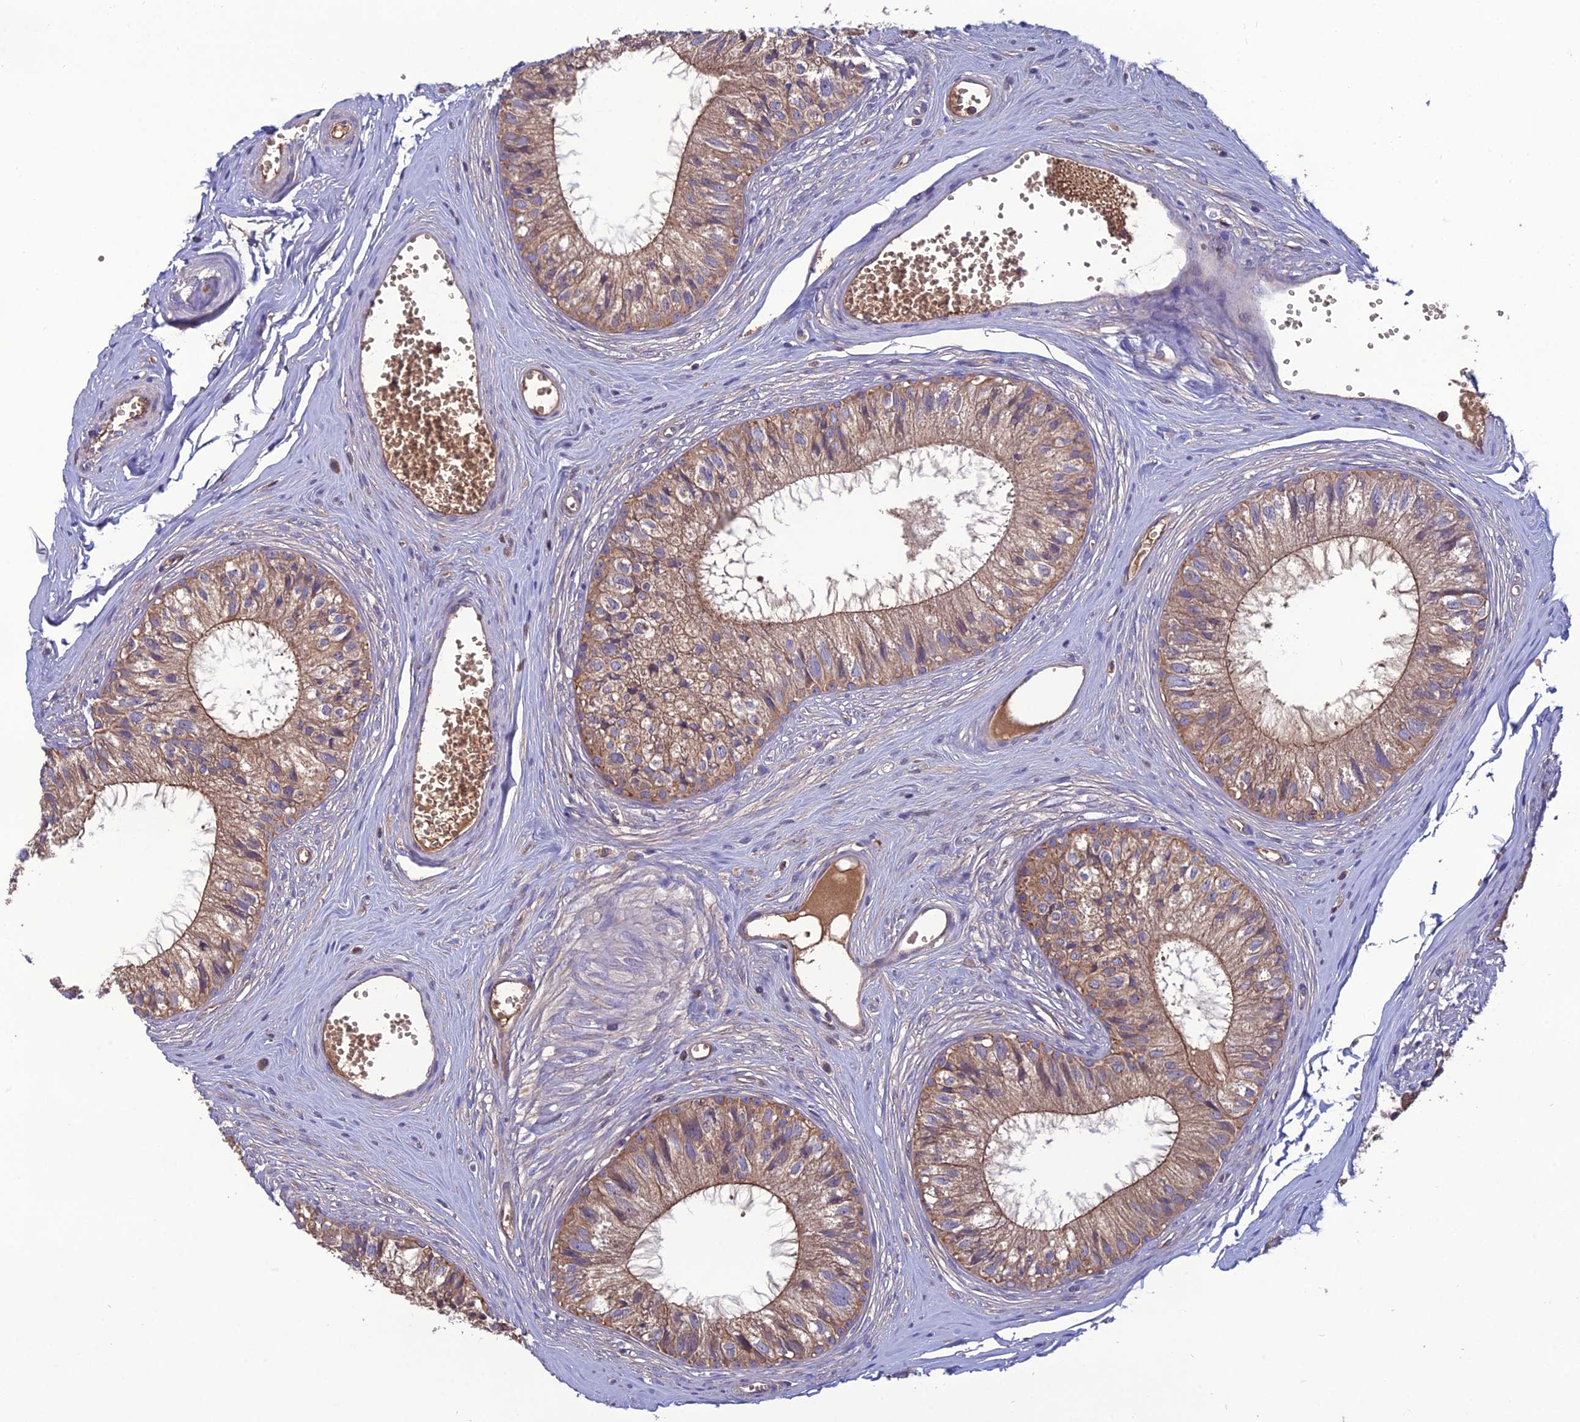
{"staining": {"intensity": "moderate", "quantity": ">75%", "location": "cytoplasmic/membranous"}, "tissue": "epididymis", "cell_type": "Glandular cells", "image_type": "normal", "snomed": [{"axis": "morphology", "description": "Normal tissue, NOS"}, {"axis": "topography", "description": "Epididymis"}], "caption": "This image shows IHC staining of normal human epididymis, with medium moderate cytoplasmic/membranous expression in approximately >75% of glandular cells.", "gene": "GALR2", "patient": {"sex": "male", "age": 36}}